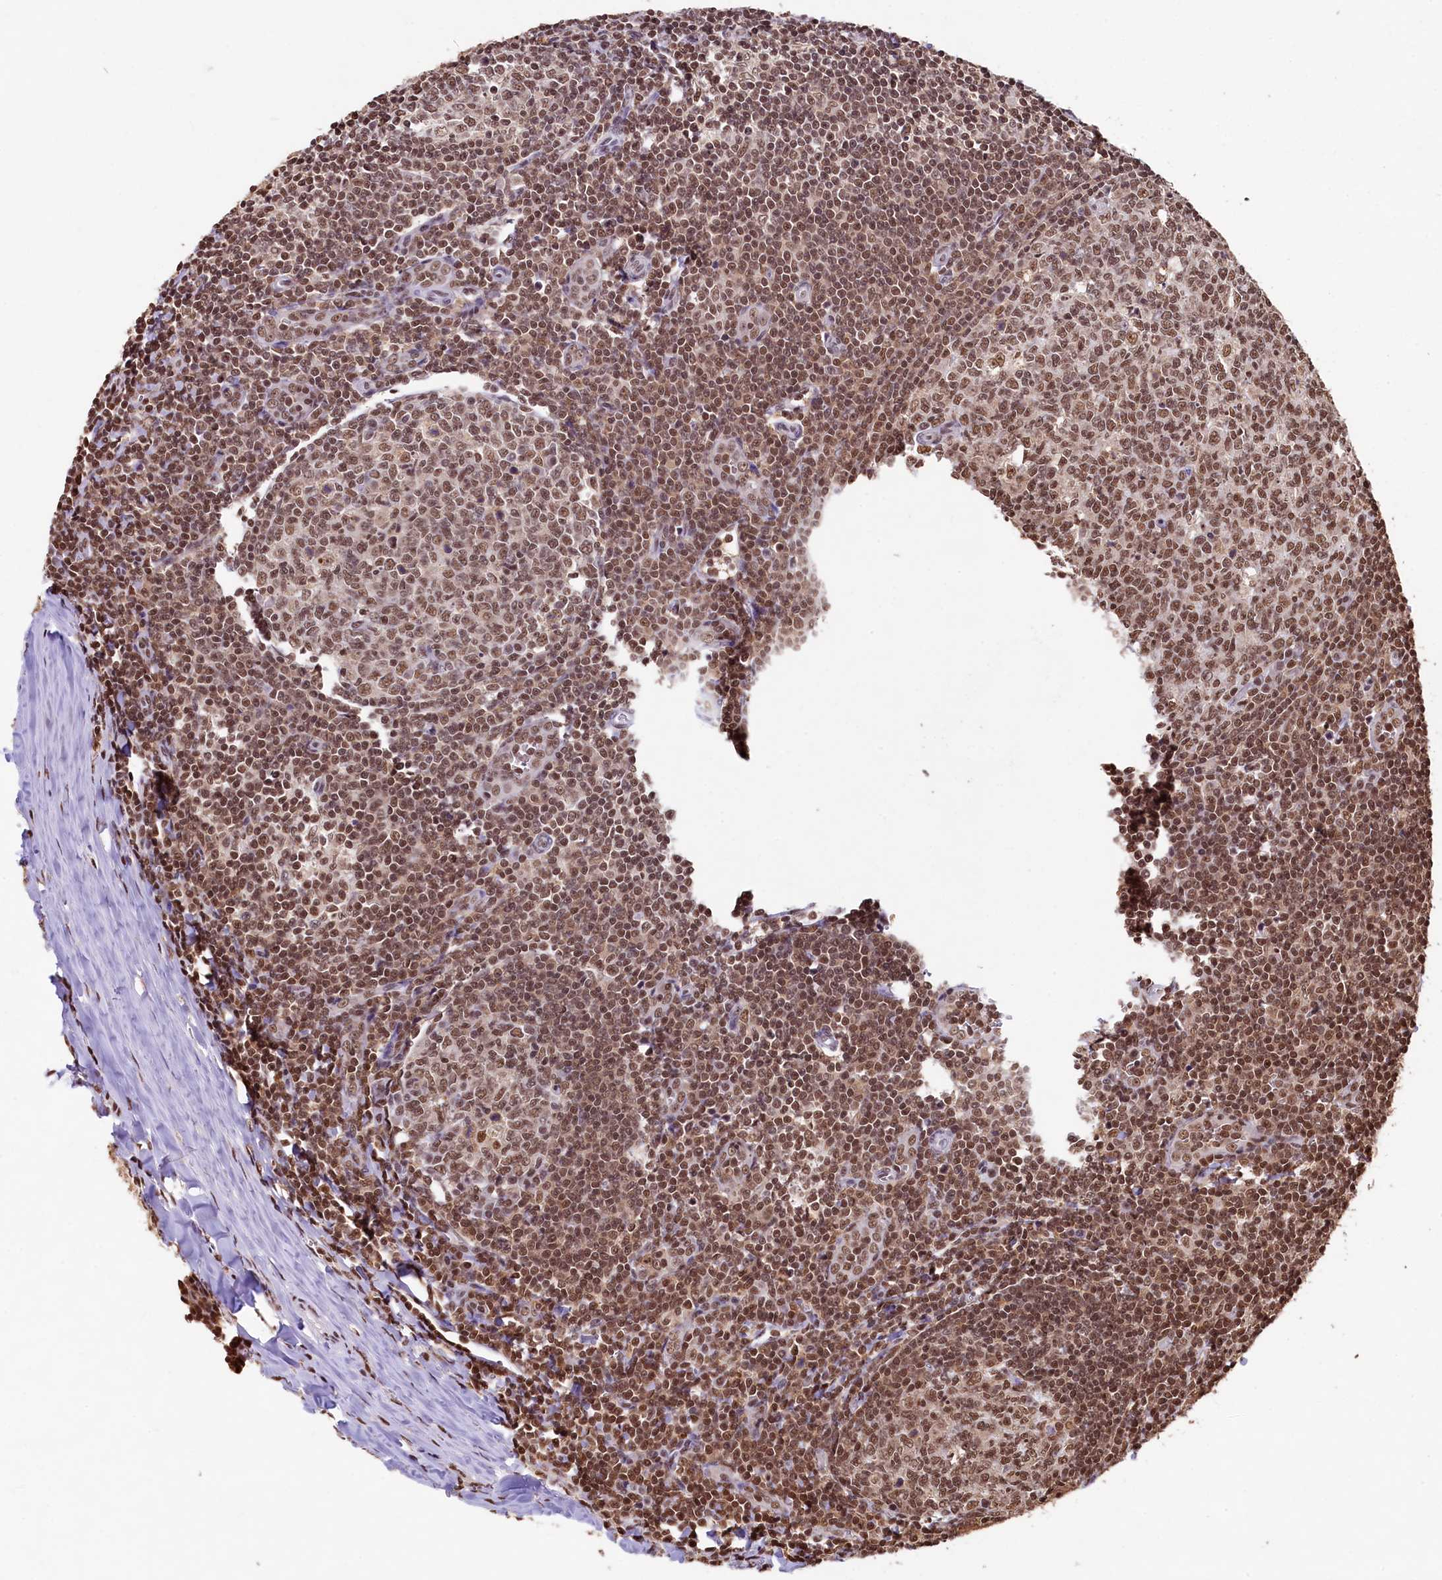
{"staining": {"intensity": "moderate", "quantity": ">75%", "location": "nuclear"}, "tissue": "tonsil", "cell_type": "Germinal center cells", "image_type": "normal", "snomed": [{"axis": "morphology", "description": "Normal tissue, NOS"}, {"axis": "topography", "description": "Tonsil"}], "caption": "Immunohistochemical staining of unremarkable human tonsil demonstrates medium levels of moderate nuclear staining in about >75% of germinal center cells.", "gene": "SNRPD2", "patient": {"sex": "male", "age": 27}}